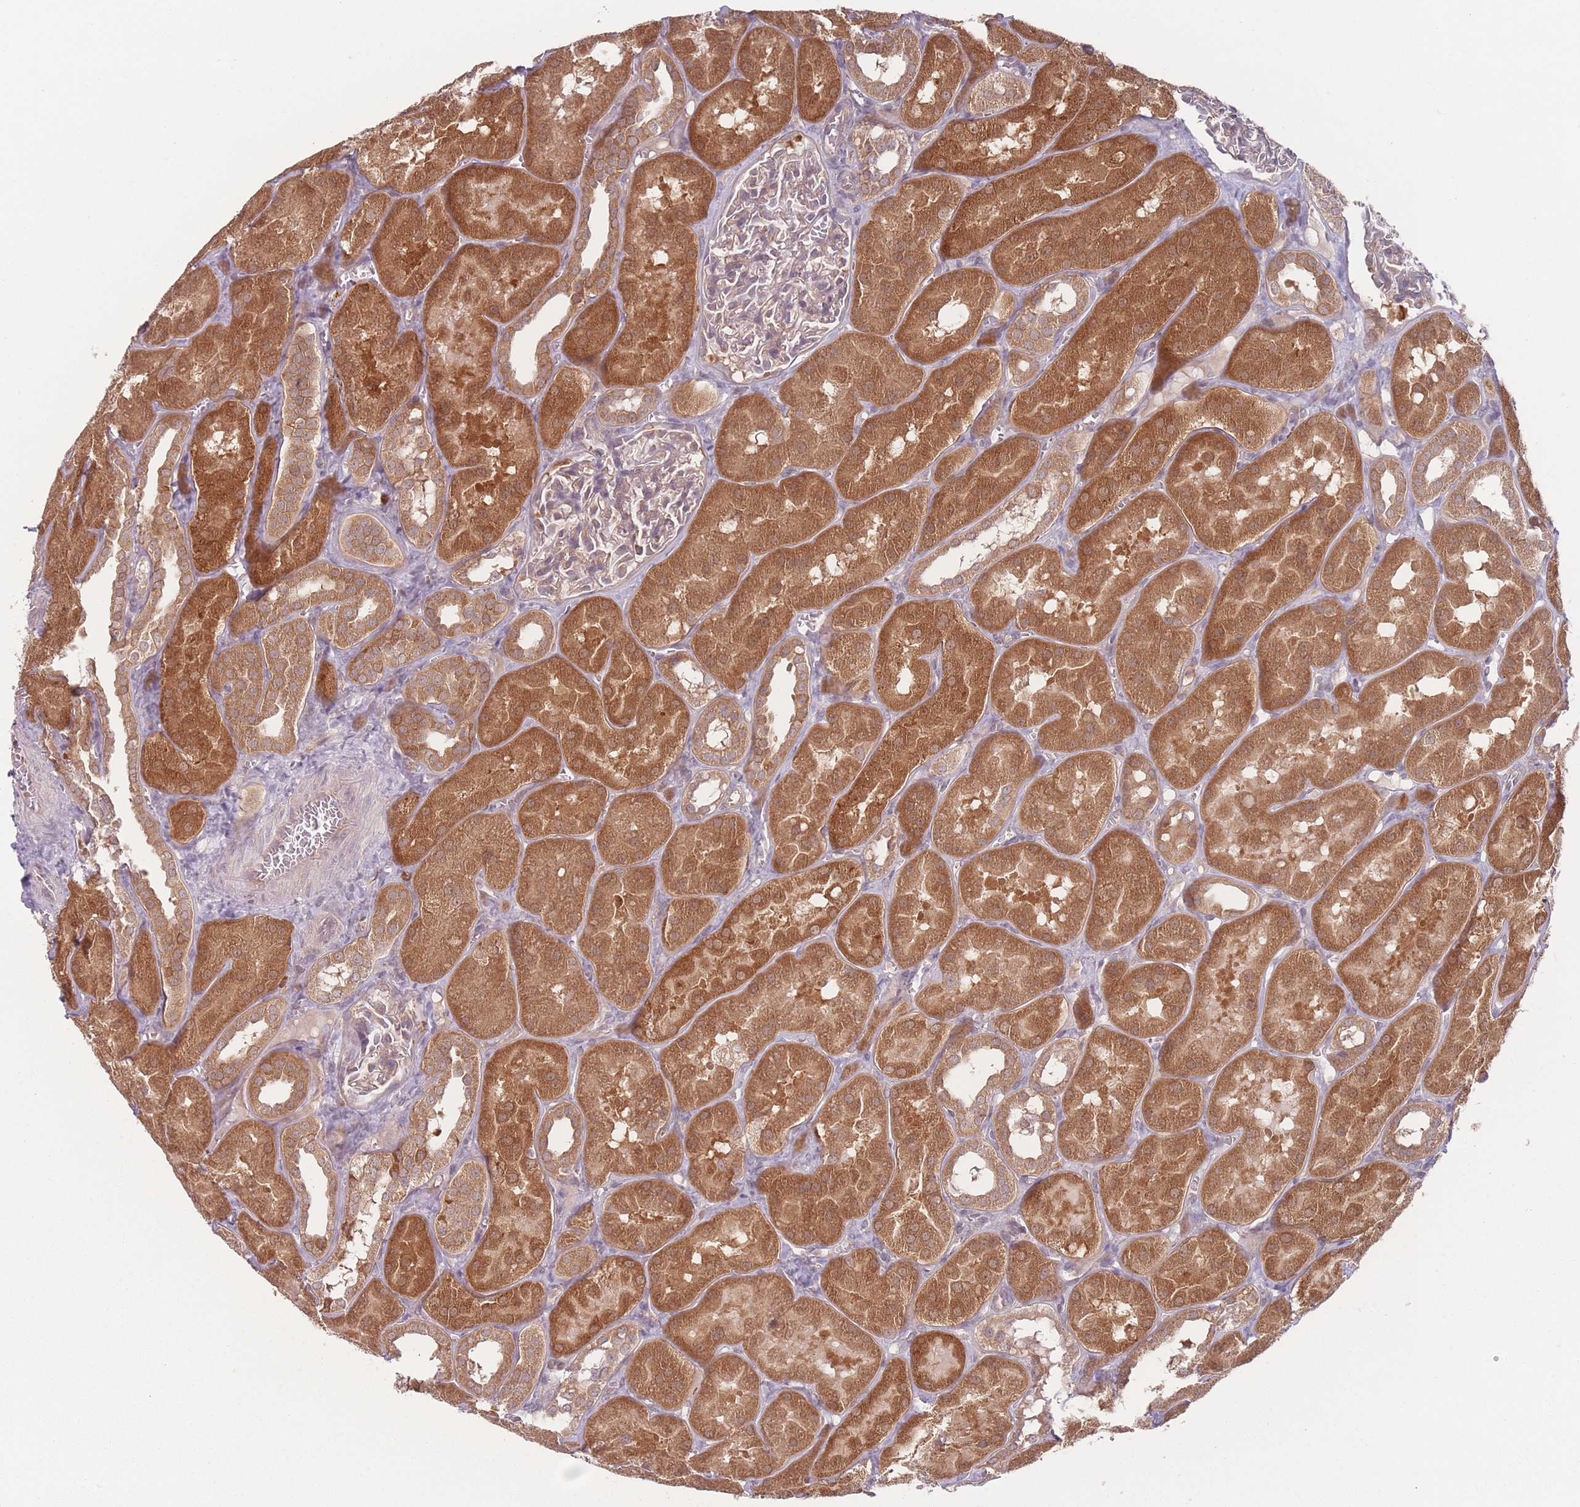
{"staining": {"intensity": "weak", "quantity": "<25%", "location": "cytoplasmic/membranous"}, "tissue": "kidney", "cell_type": "Cells in glomeruli", "image_type": "normal", "snomed": [{"axis": "morphology", "description": "Normal tissue, NOS"}, {"axis": "topography", "description": "Kidney"}, {"axis": "topography", "description": "Urinary bladder"}], "caption": "This is an IHC histopathology image of benign human kidney. There is no expression in cells in glomeruli.", "gene": "PPM1A", "patient": {"sex": "male", "age": 16}}